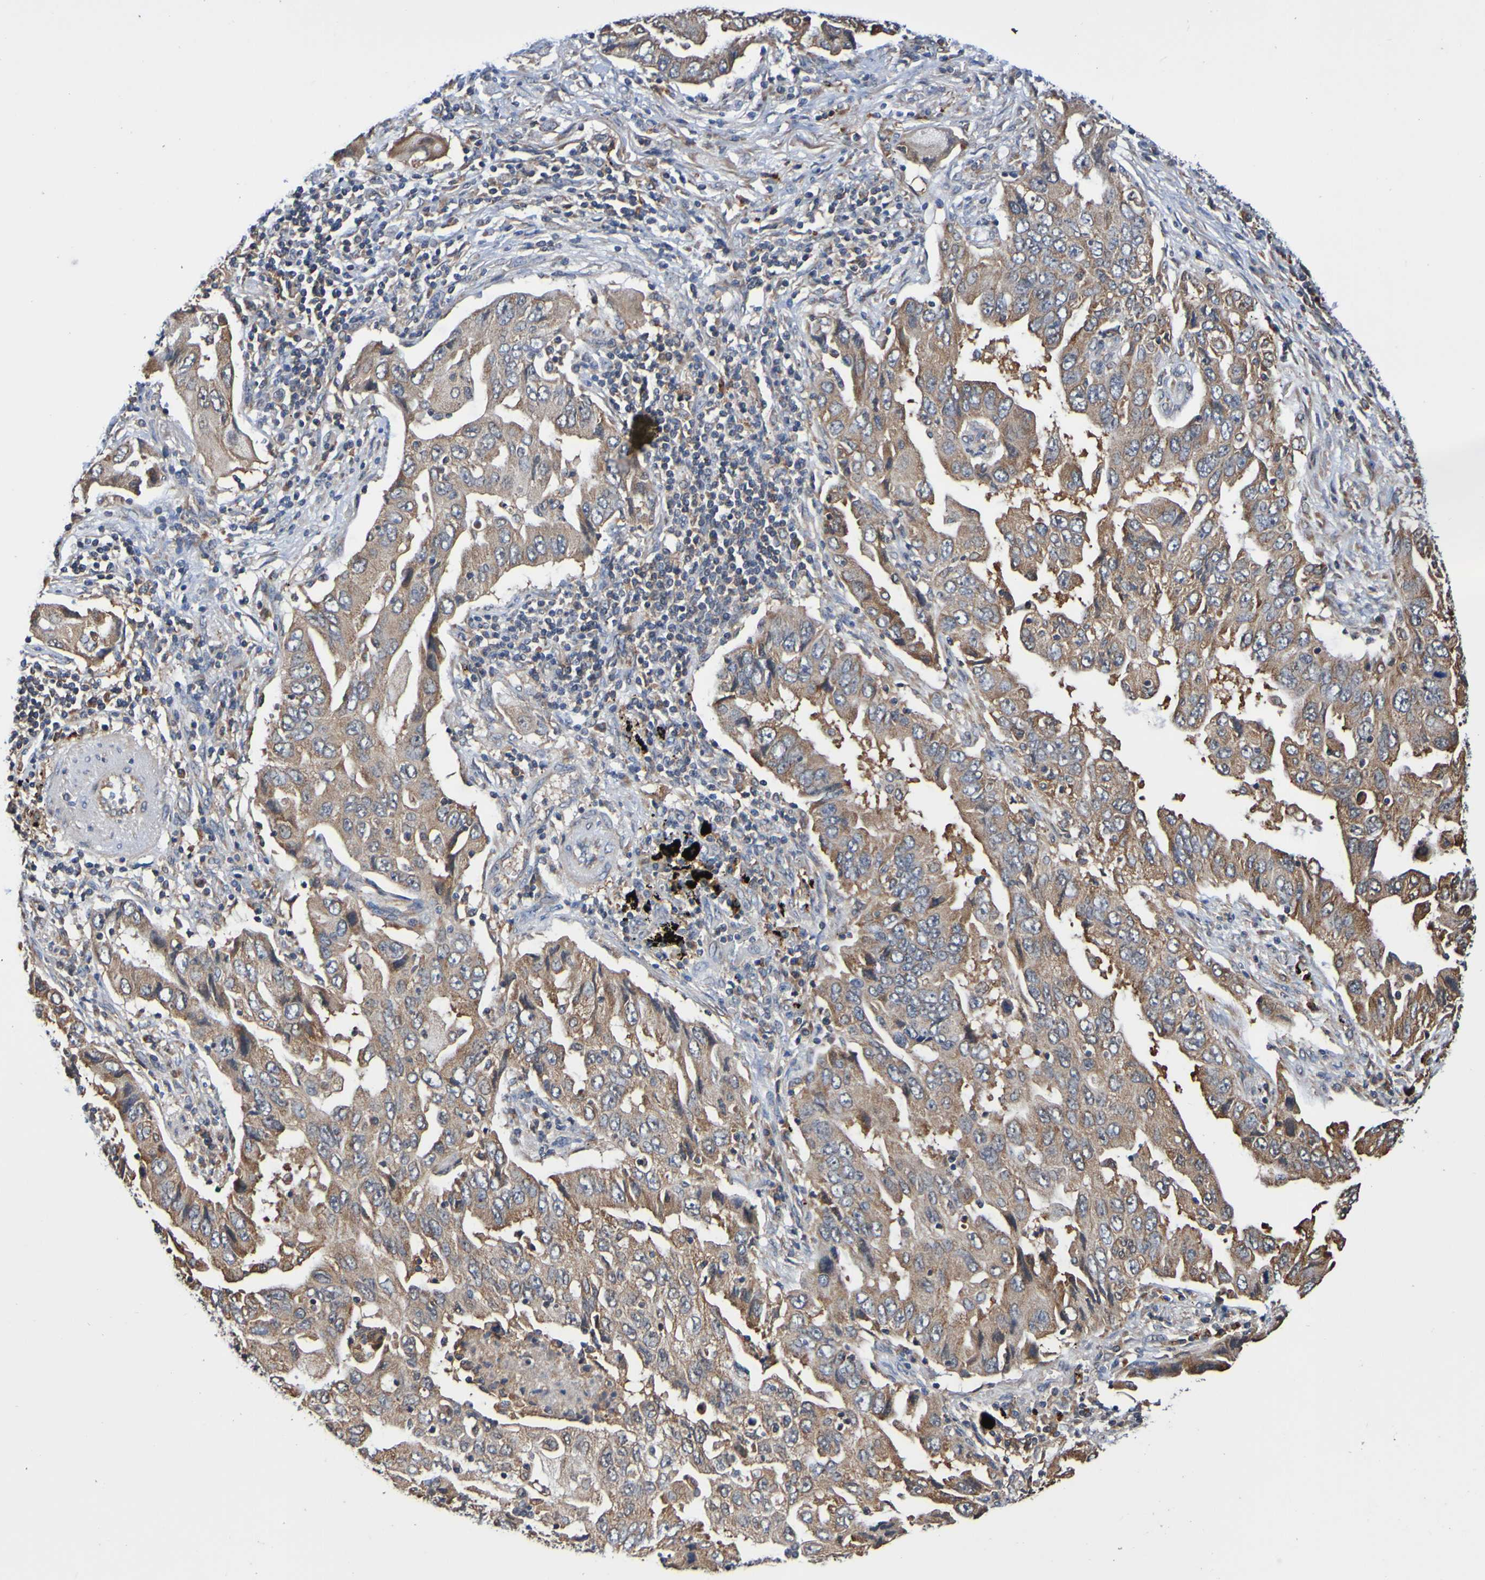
{"staining": {"intensity": "moderate", "quantity": ">75%", "location": "cytoplasmic/membranous"}, "tissue": "lung cancer", "cell_type": "Tumor cells", "image_type": "cancer", "snomed": [{"axis": "morphology", "description": "Adenocarcinoma, NOS"}, {"axis": "topography", "description": "Lung"}], "caption": "This is an image of IHC staining of lung cancer, which shows moderate staining in the cytoplasmic/membranous of tumor cells.", "gene": "AXIN1", "patient": {"sex": "female", "age": 65}}